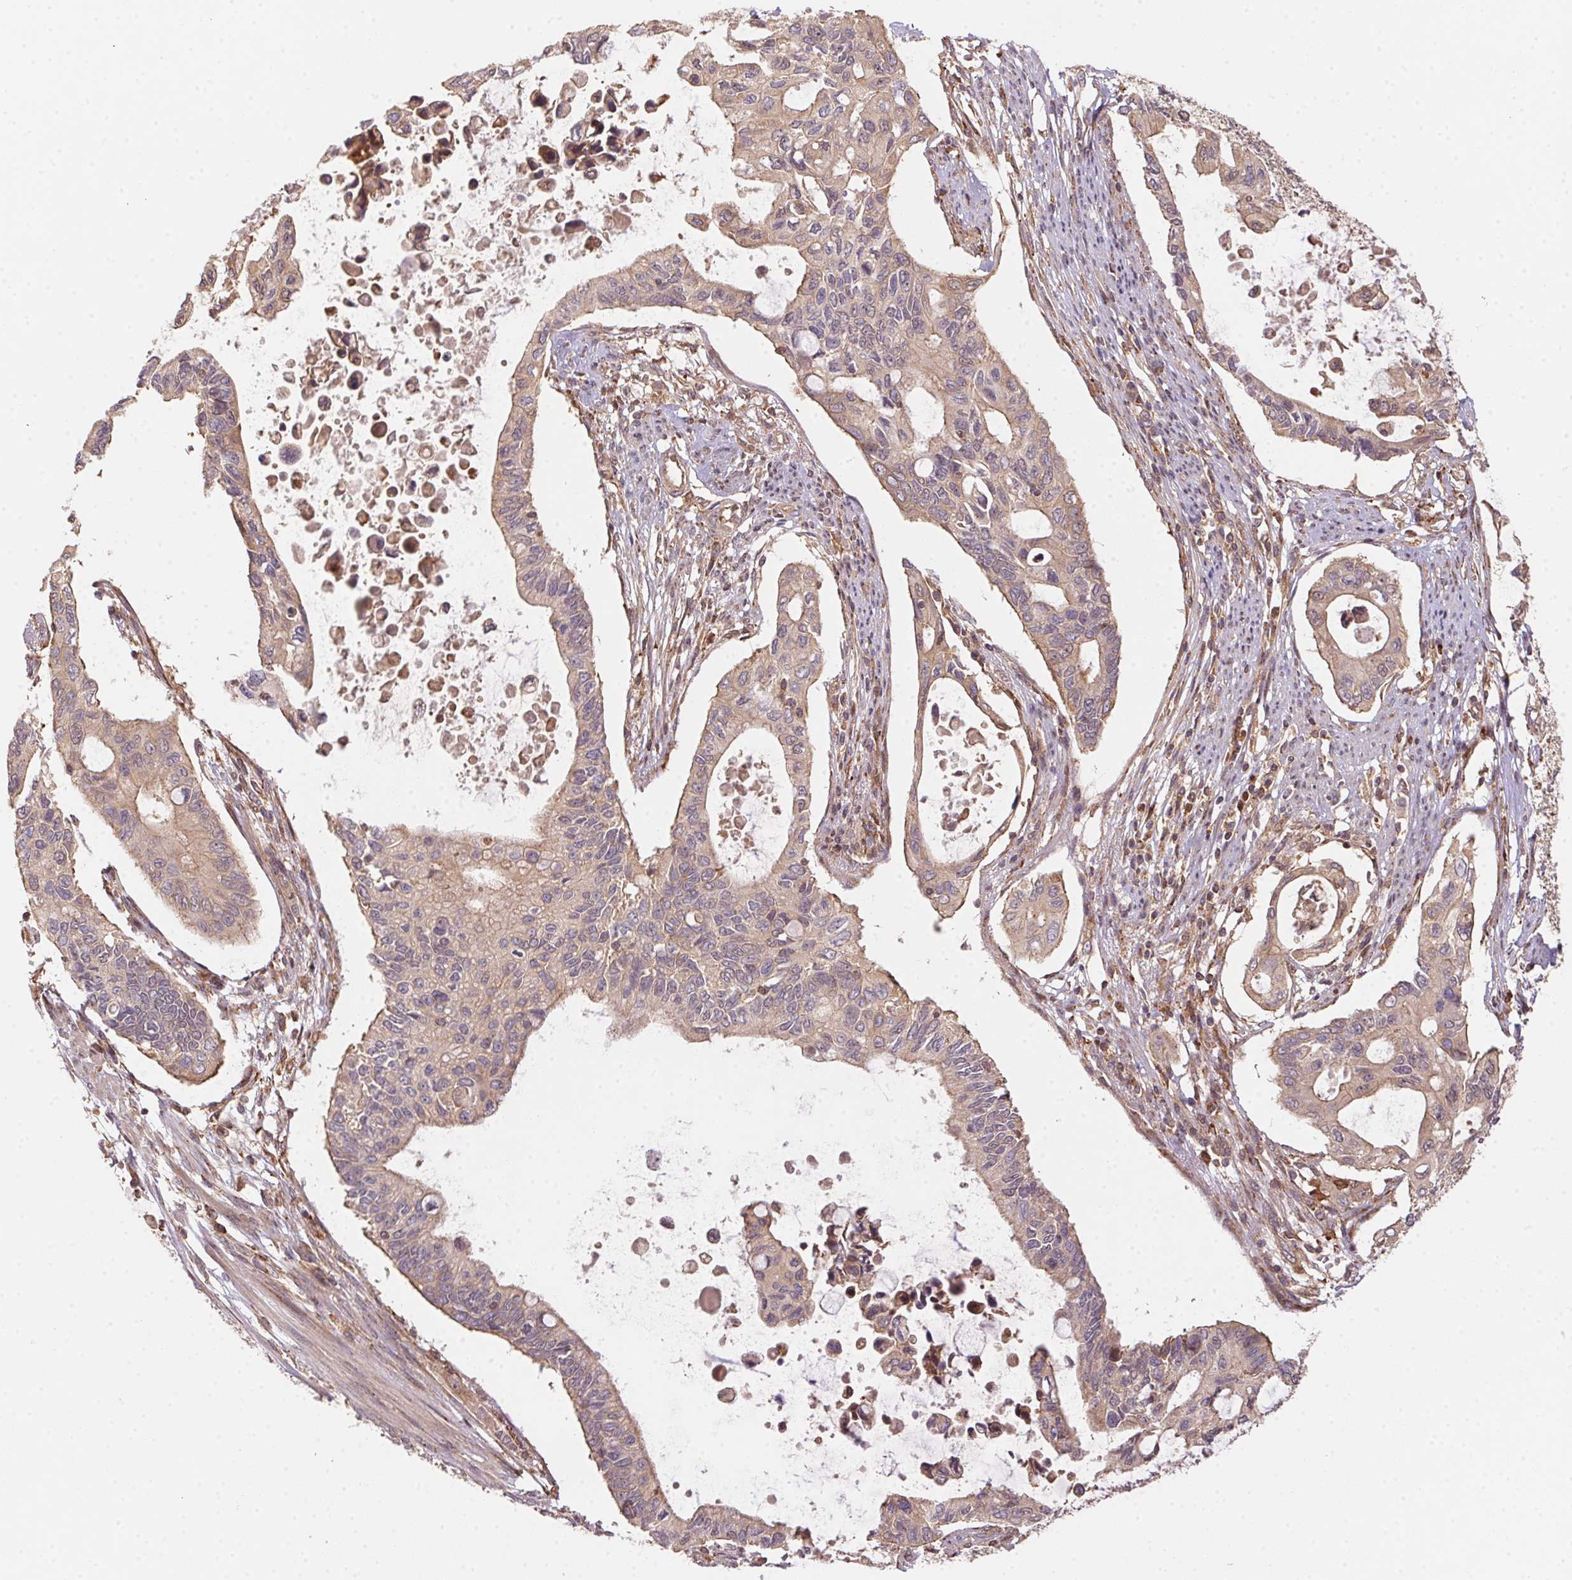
{"staining": {"intensity": "weak", "quantity": ">75%", "location": "cytoplasmic/membranous"}, "tissue": "pancreatic cancer", "cell_type": "Tumor cells", "image_type": "cancer", "snomed": [{"axis": "morphology", "description": "Adenocarcinoma, NOS"}, {"axis": "topography", "description": "Pancreas"}], "caption": "A micrograph showing weak cytoplasmic/membranous staining in approximately >75% of tumor cells in pancreatic cancer, as visualized by brown immunohistochemical staining.", "gene": "MEX3D", "patient": {"sex": "female", "age": 63}}